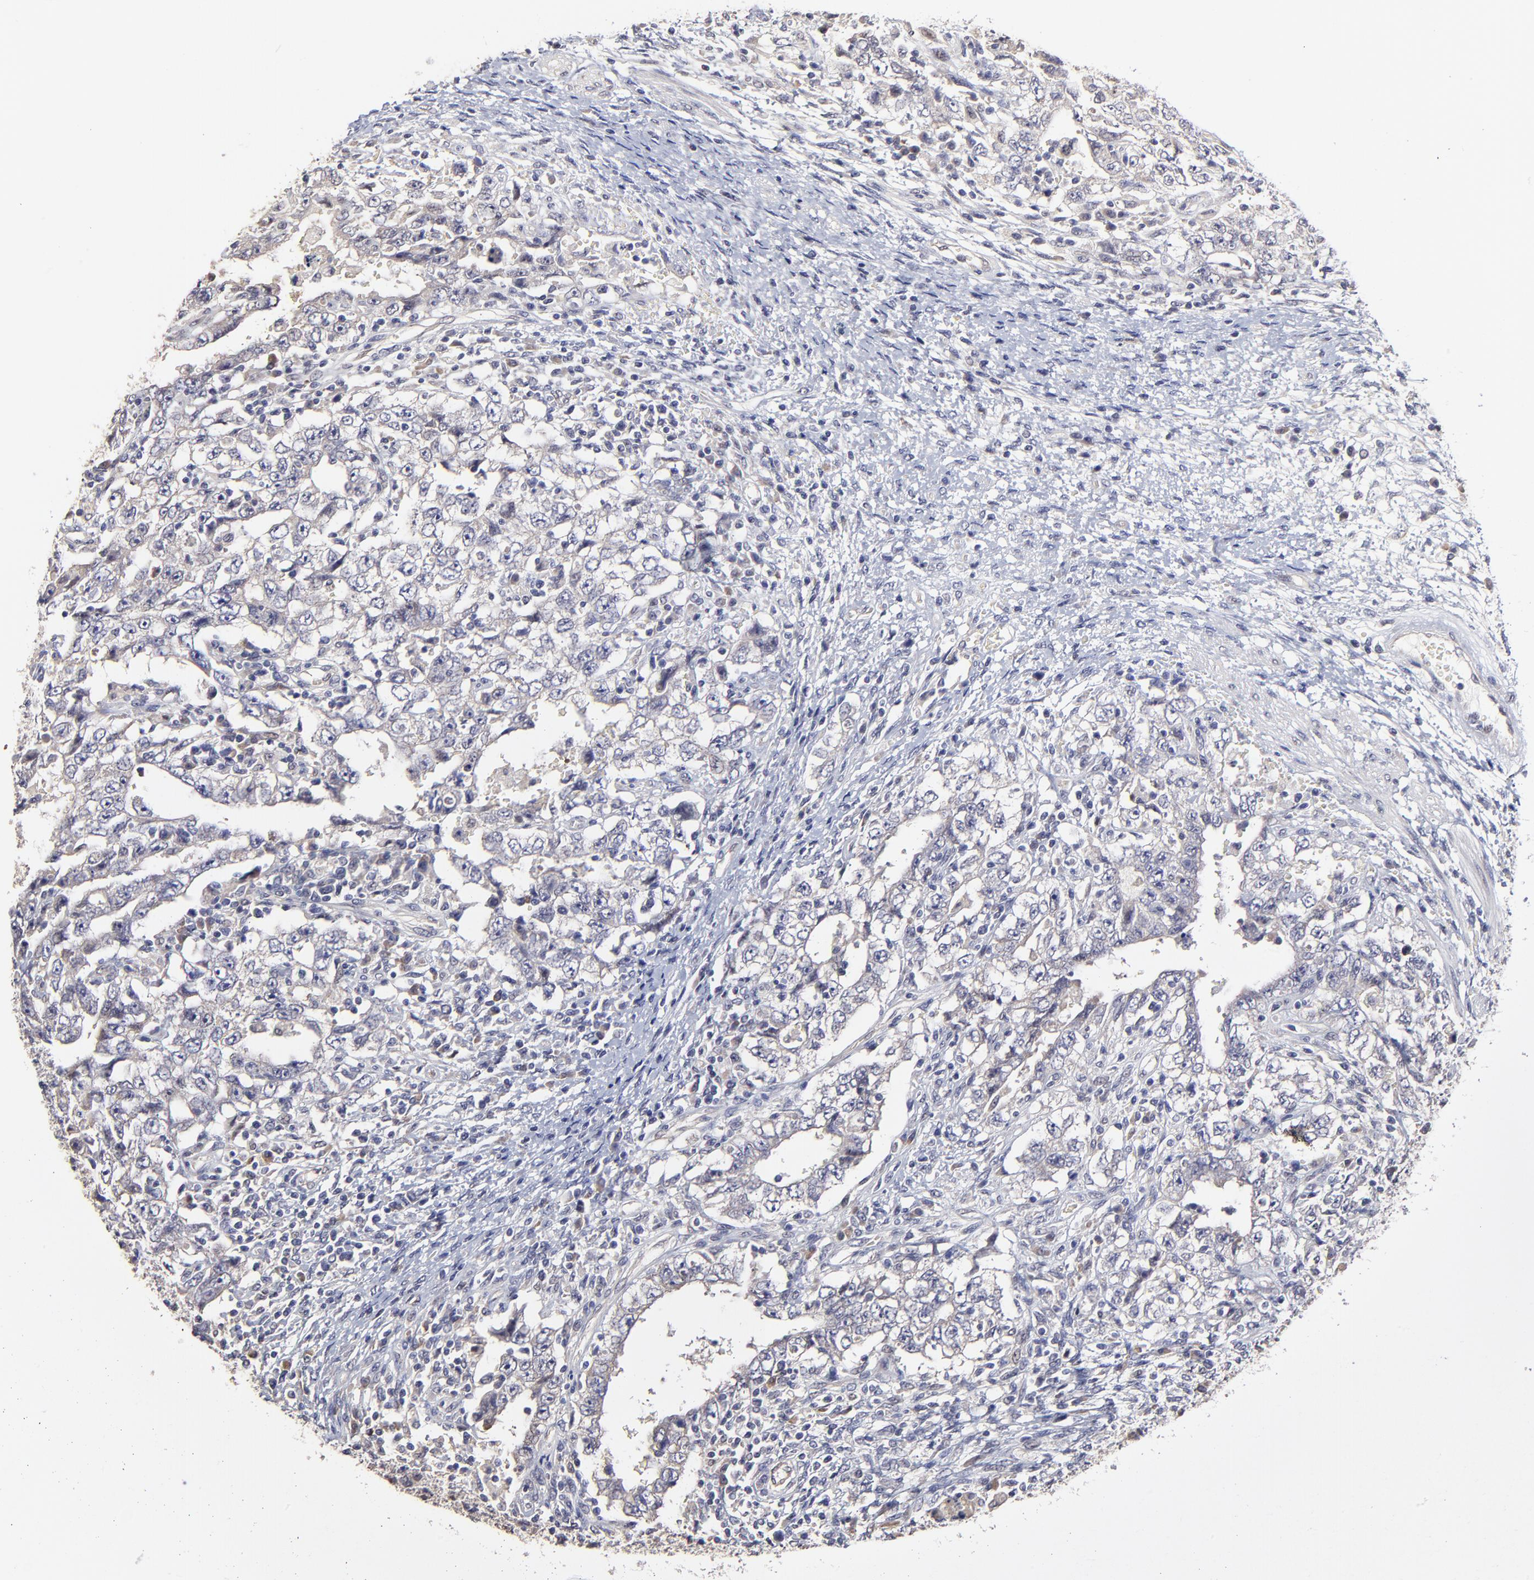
{"staining": {"intensity": "weak", "quantity": "25%-75%", "location": "cytoplasmic/membranous"}, "tissue": "testis cancer", "cell_type": "Tumor cells", "image_type": "cancer", "snomed": [{"axis": "morphology", "description": "Carcinoma, Embryonal, NOS"}, {"axis": "topography", "description": "Testis"}], "caption": "Tumor cells display weak cytoplasmic/membranous staining in approximately 25%-75% of cells in embryonal carcinoma (testis).", "gene": "ZNF10", "patient": {"sex": "male", "age": 26}}